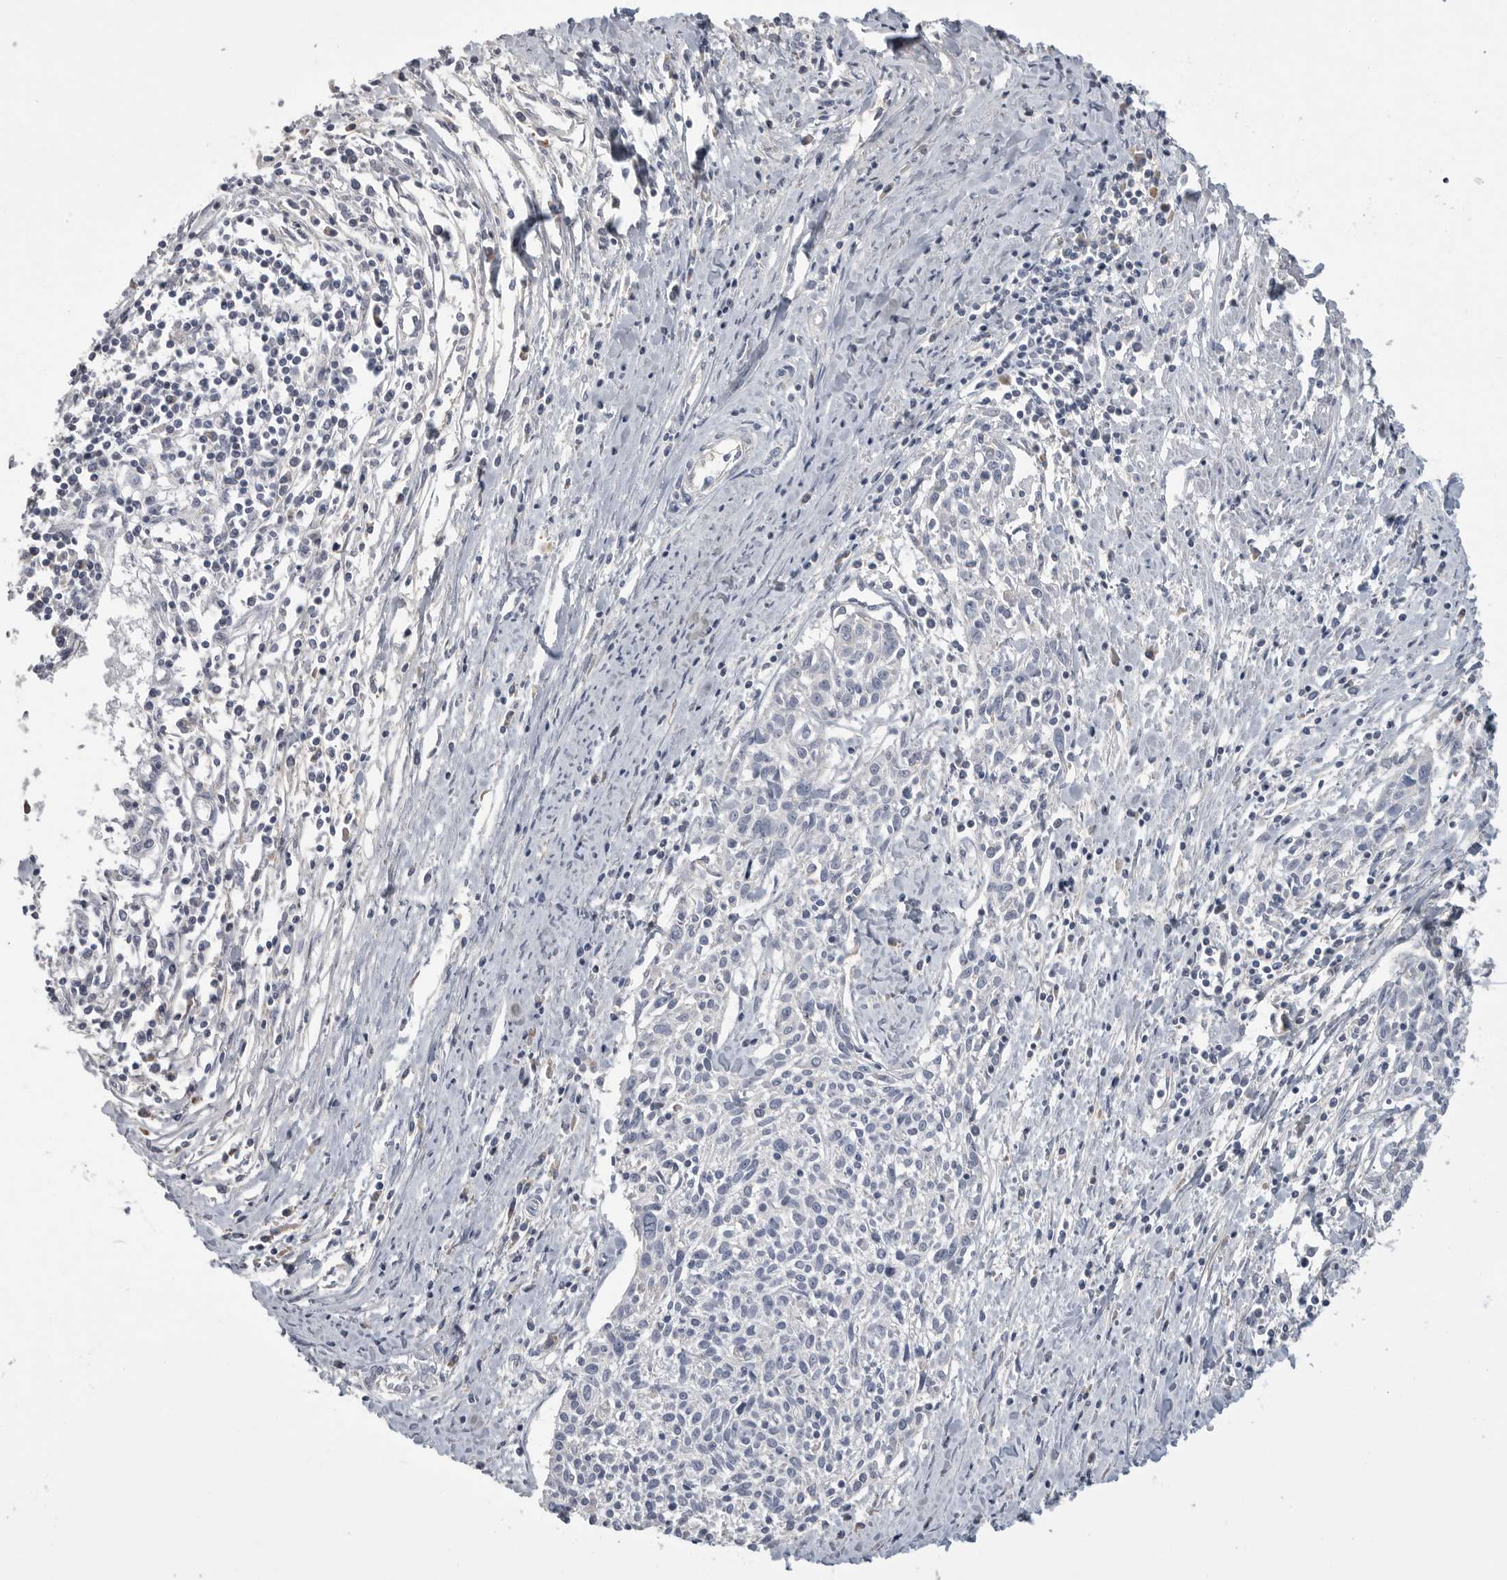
{"staining": {"intensity": "negative", "quantity": "none", "location": "none"}, "tissue": "cervical cancer", "cell_type": "Tumor cells", "image_type": "cancer", "snomed": [{"axis": "morphology", "description": "Squamous cell carcinoma, NOS"}, {"axis": "topography", "description": "Cervix"}], "caption": "A micrograph of cervical squamous cell carcinoma stained for a protein displays no brown staining in tumor cells.", "gene": "SDC3", "patient": {"sex": "female", "age": 51}}